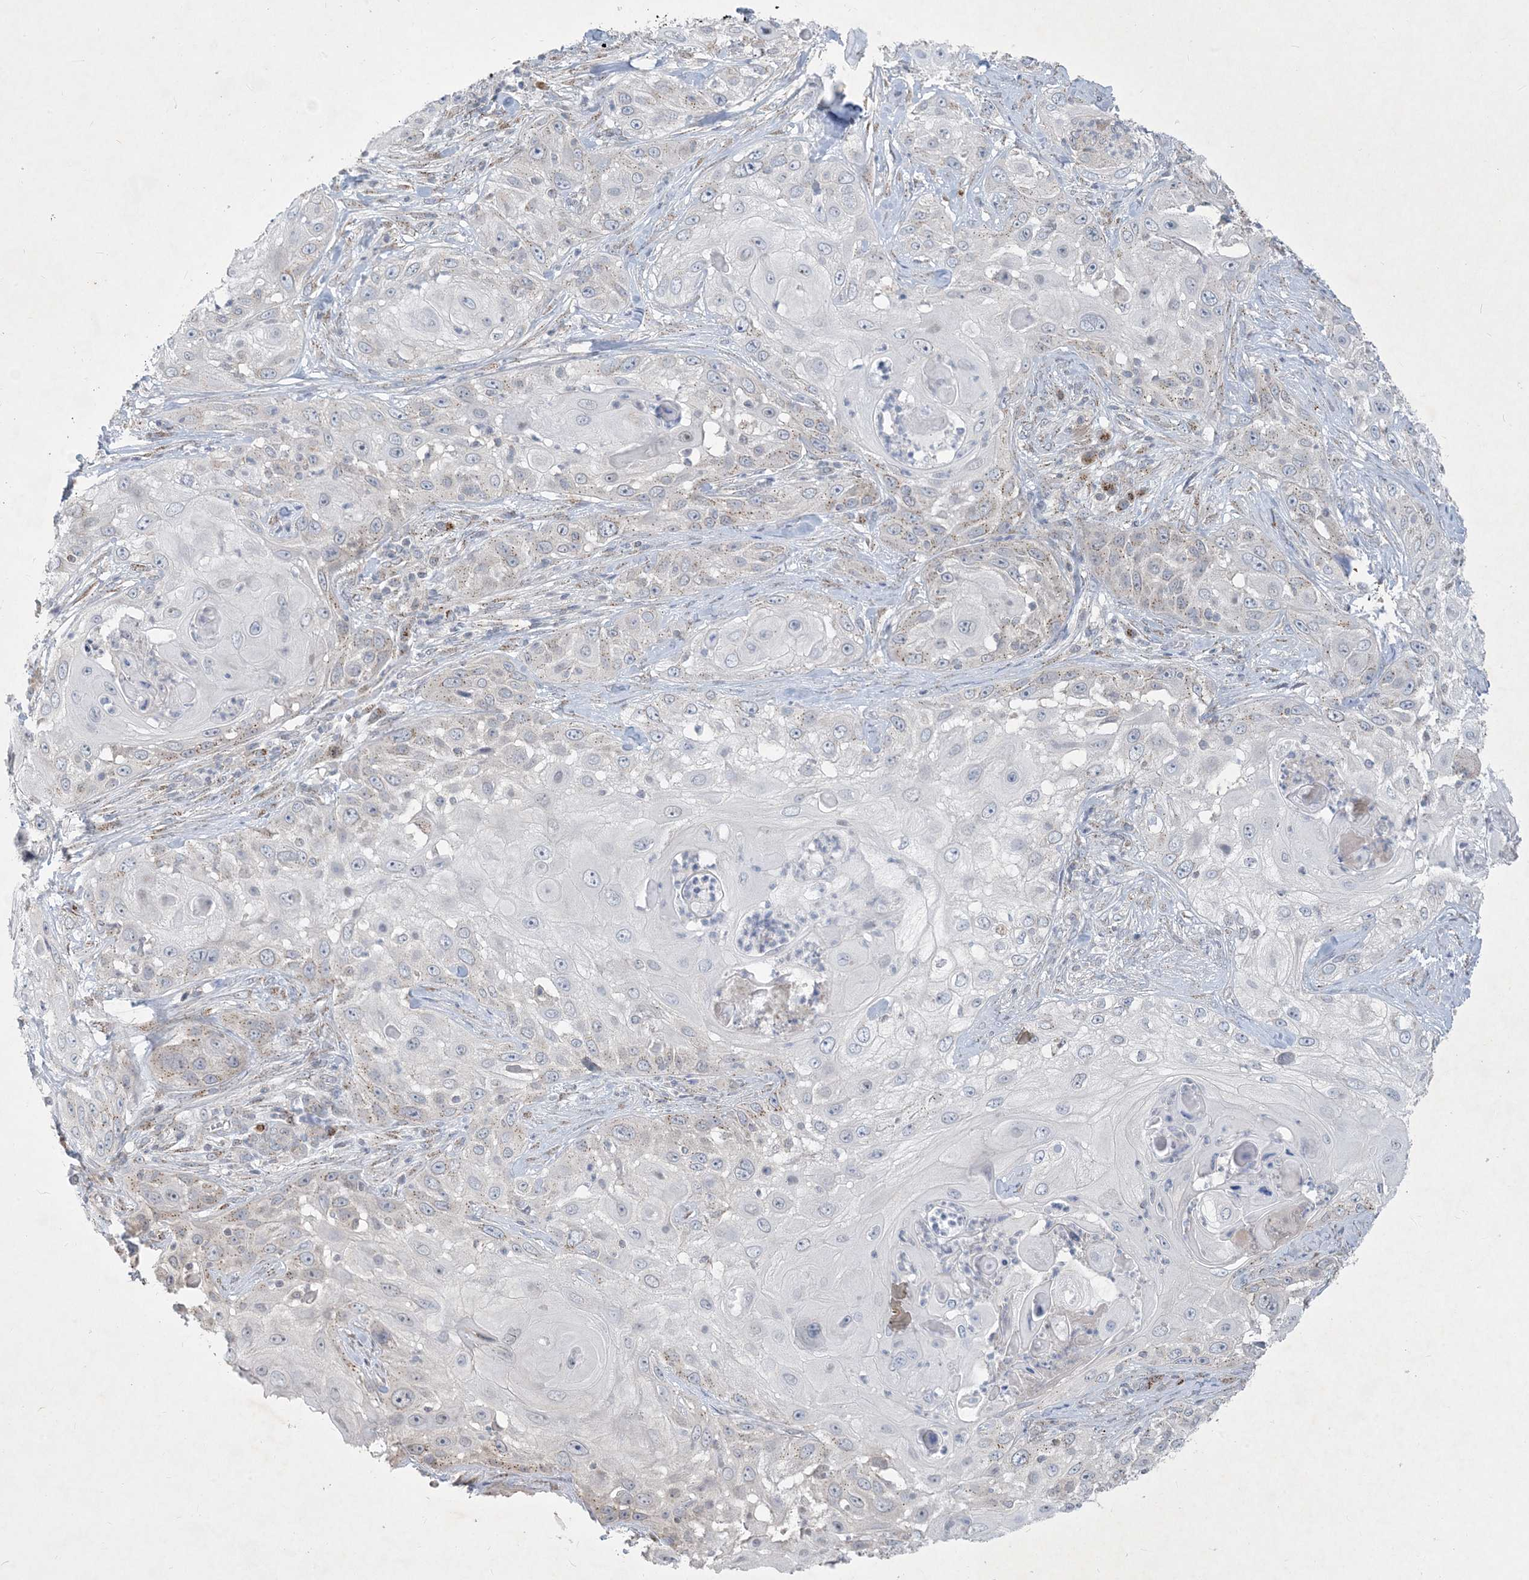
{"staining": {"intensity": "negative", "quantity": "none", "location": "none"}, "tissue": "skin cancer", "cell_type": "Tumor cells", "image_type": "cancer", "snomed": [{"axis": "morphology", "description": "Squamous cell carcinoma, NOS"}, {"axis": "topography", "description": "Skin"}], "caption": "This is a photomicrograph of immunohistochemistry staining of squamous cell carcinoma (skin), which shows no expression in tumor cells. (Brightfield microscopy of DAB immunohistochemistry (IHC) at high magnification).", "gene": "CCDC14", "patient": {"sex": "female", "age": 44}}